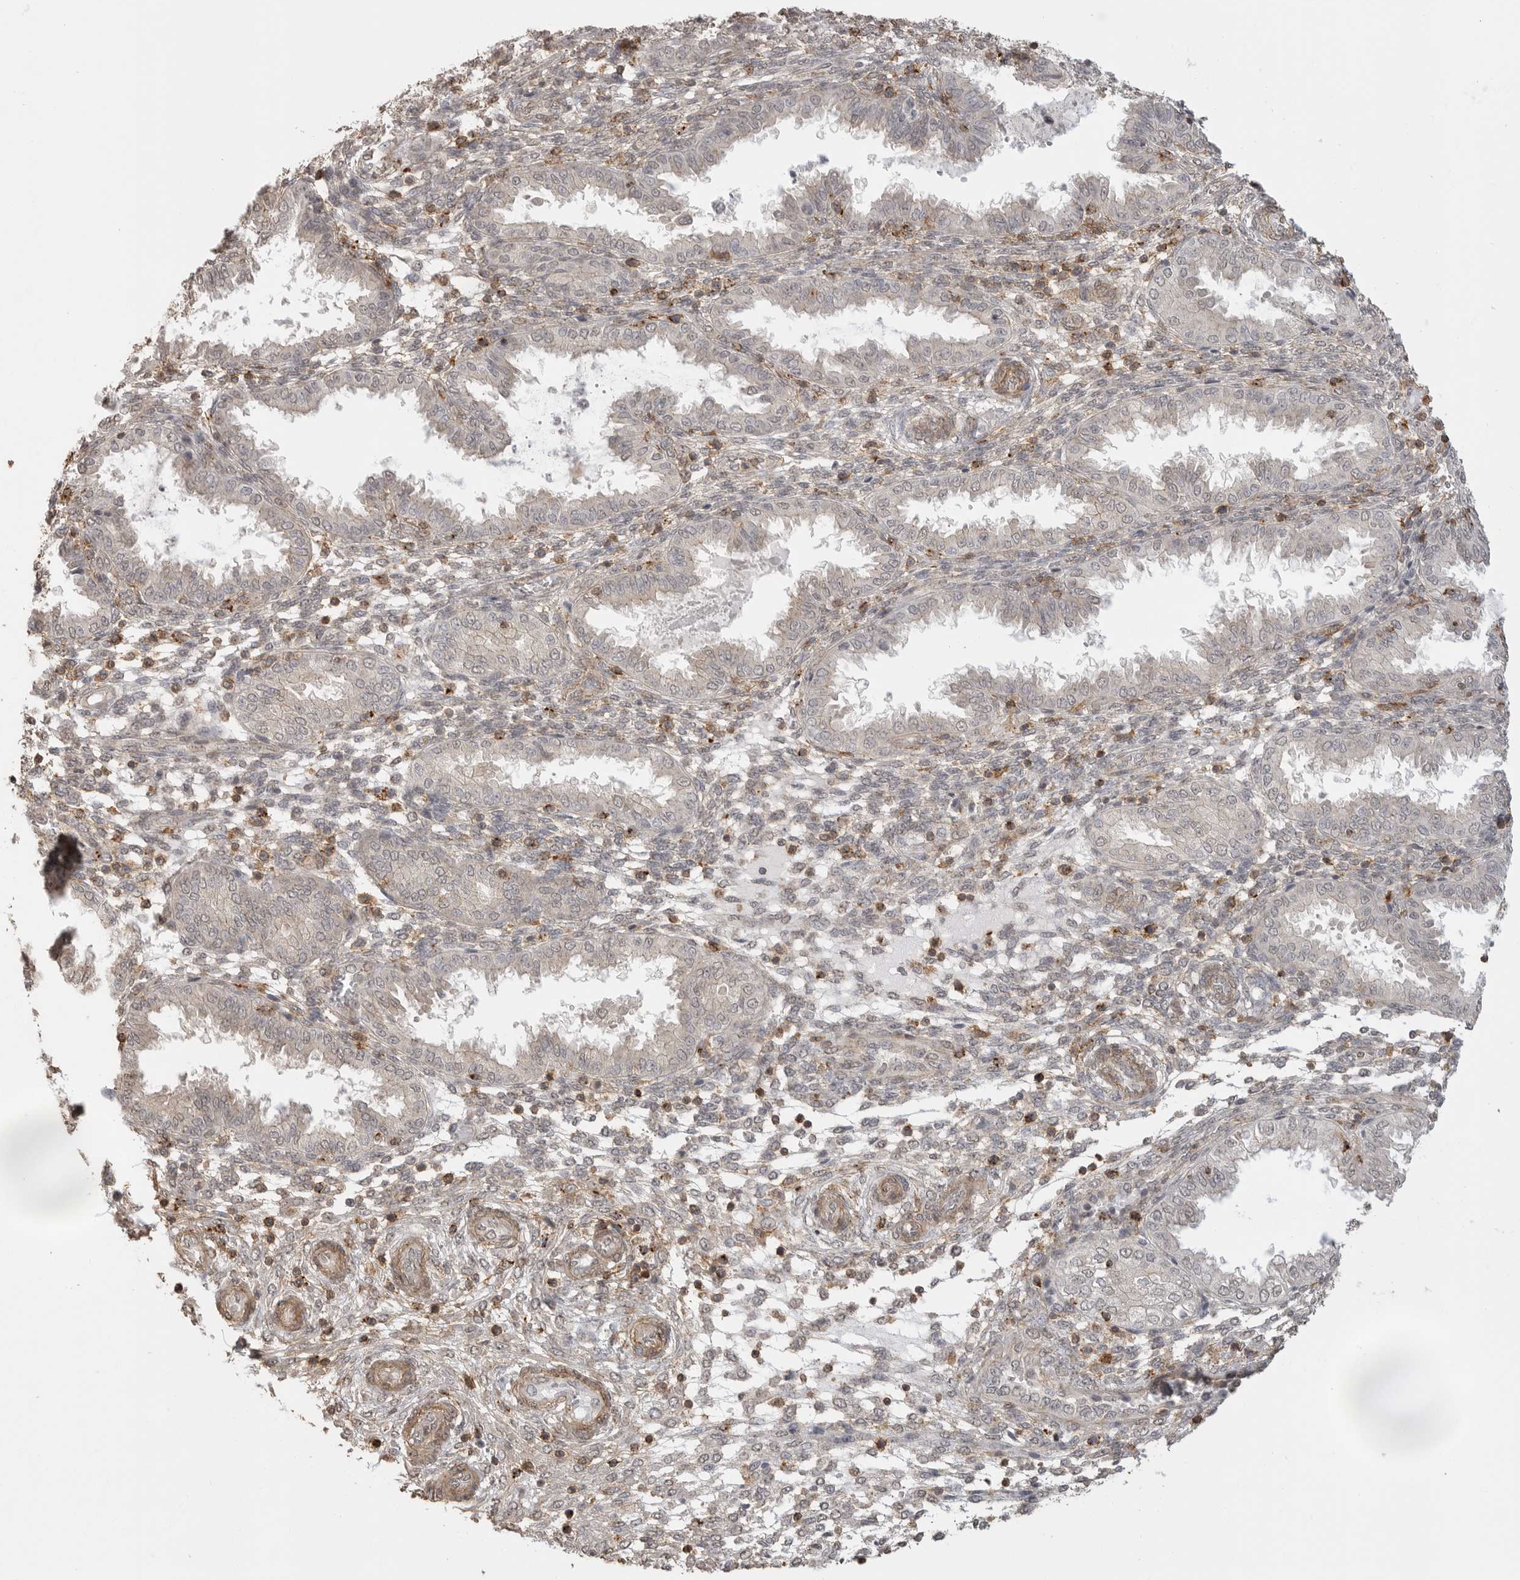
{"staining": {"intensity": "negative", "quantity": "none", "location": "none"}, "tissue": "endometrium", "cell_type": "Cells in endometrial stroma", "image_type": "normal", "snomed": [{"axis": "morphology", "description": "Normal tissue, NOS"}, {"axis": "topography", "description": "Endometrium"}], "caption": "This is an IHC image of benign endometrium. There is no positivity in cells in endometrial stroma.", "gene": "GPC2", "patient": {"sex": "female", "age": 33}}